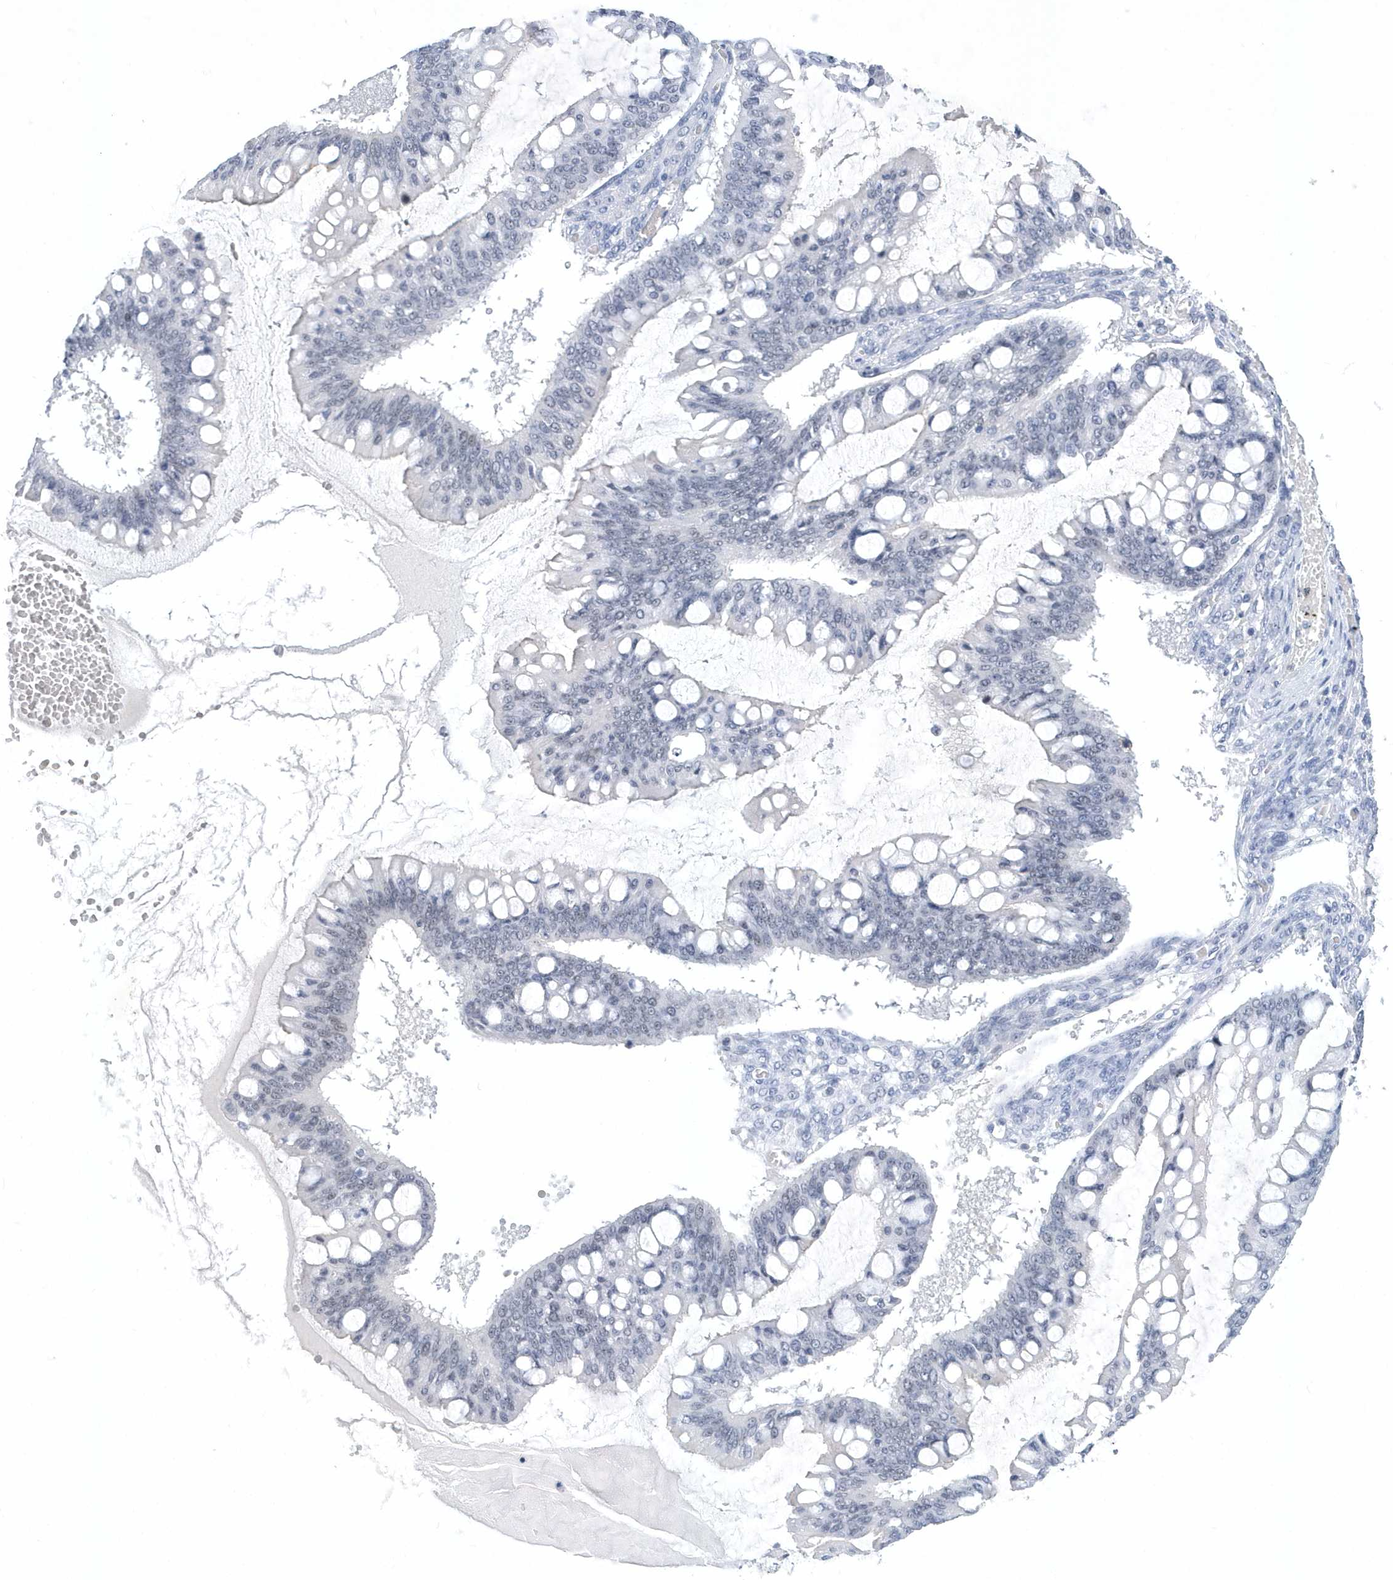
{"staining": {"intensity": "negative", "quantity": "none", "location": "none"}, "tissue": "ovarian cancer", "cell_type": "Tumor cells", "image_type": "cancer", "snomed": [{"axis": "morphology", "description": "Cystadenocarcinoma, mucinous, NOS"}, {"axis": "topography", "description": "Ovary"}], "caption": "Tumor cells are negative for brown protein staining in ovarian mucinous cystadenocarcinoma.", "gene": "SRGAP3", "patient": {"sex": "female", "age": 73}}